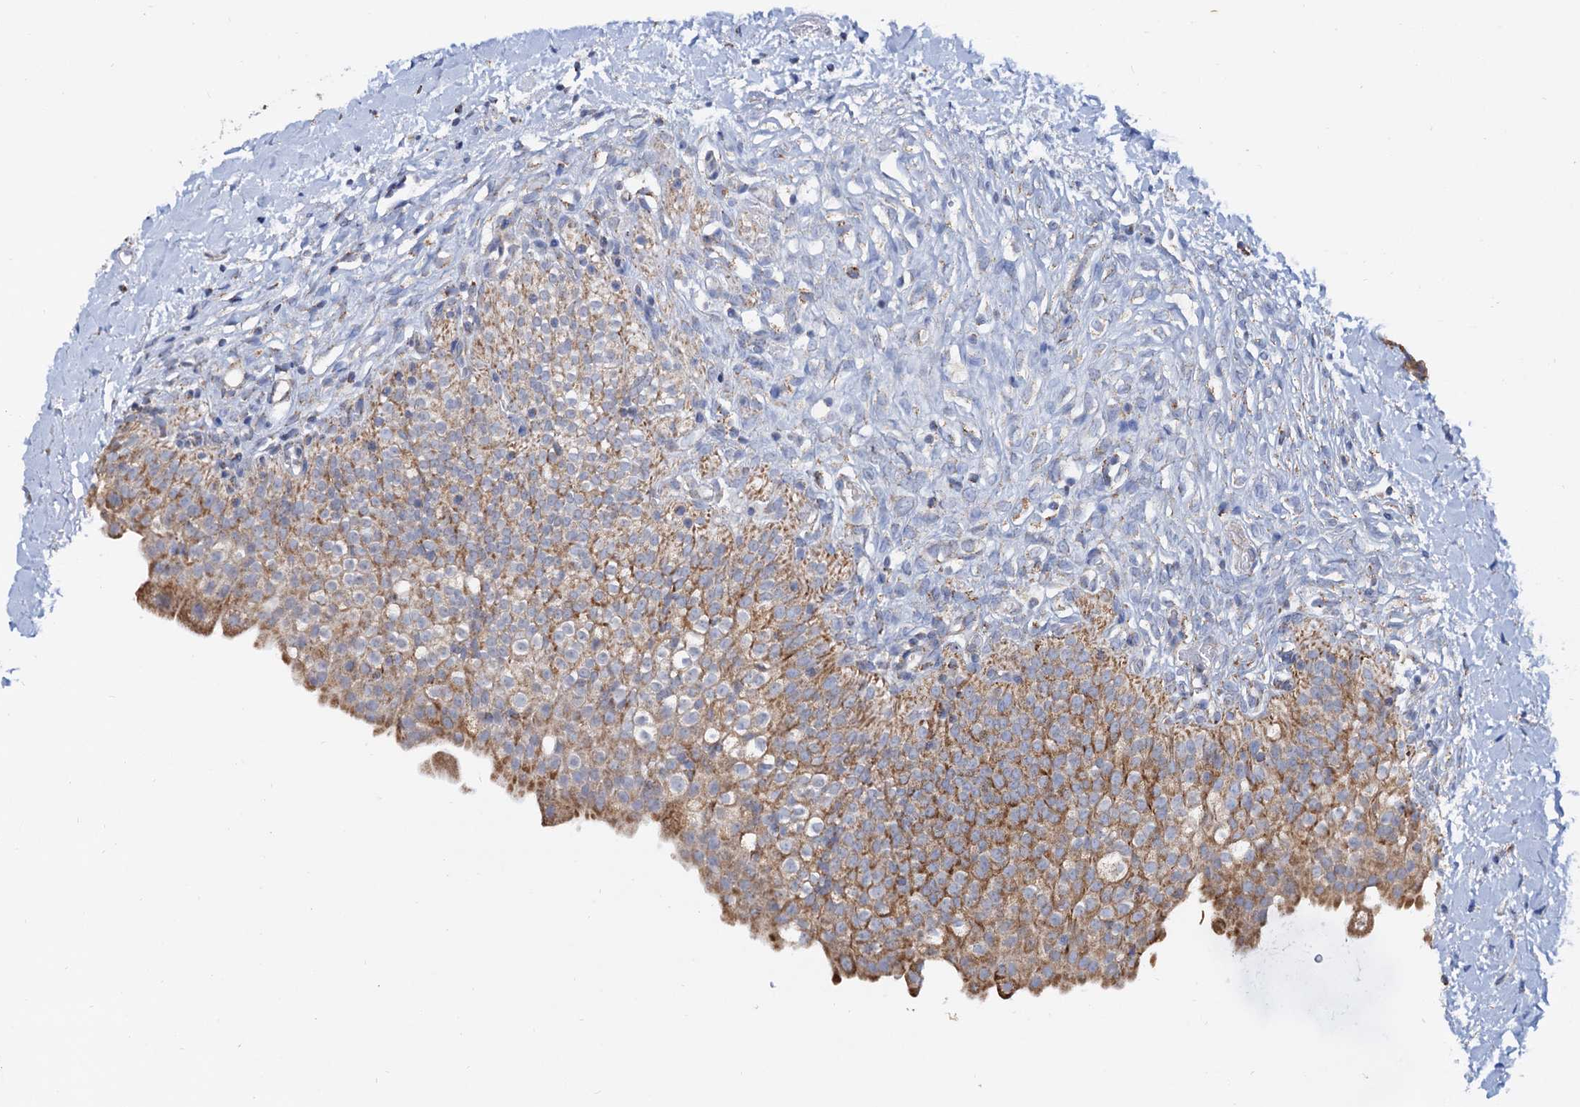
{"staining": {"intensity": "moderate", "quantity": ">75%", "location": "cytoplasmic/membranous"}, "tissue": "urinary bladder", "cell_type": "Urothelial cells", "image_type": "normal", "snomed": [{"axis": "morphology", "description": "Normal tissue, NOS"}, {"axis": "topography", "description": "Urinary bladder"}], "caption": "Benign urinary bladder exhibits moderate cytoplasmic/membranous positivity in approximately >75% of urothelial cells.", "gene": "C2CD3", "patient": {"sex": "male", "age": 55}}